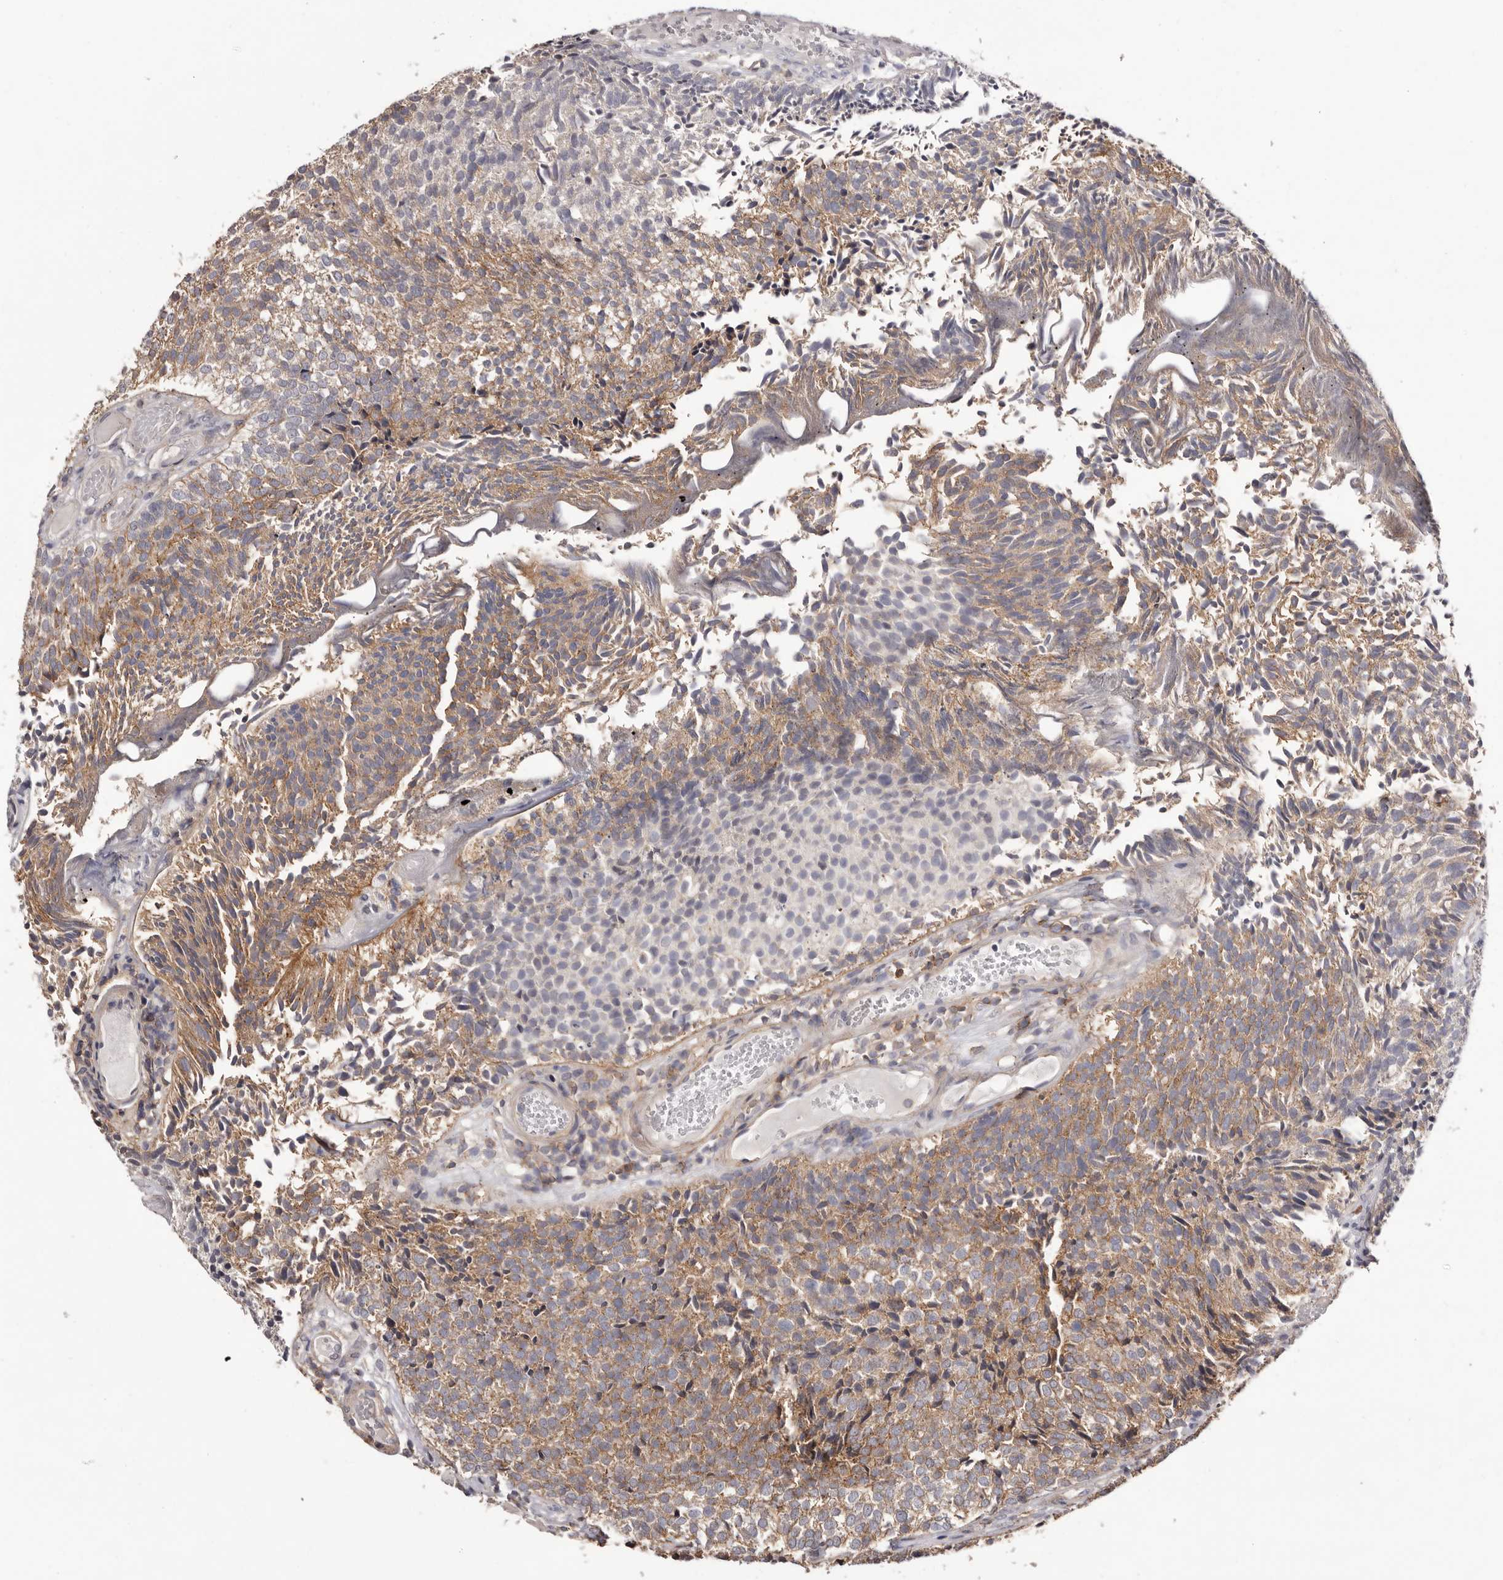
{"staining": {"intensity": "moderate", "quantity": "25%-75%", "location": "cytoplasmic/membranous"}, "tissue": "urothelial cancer", "cell_type": "Tumor cells", "image_type": "cancer", "snomed": [{"axis": "morphology", "description": "Urothelial carcinoma, Low grade"}, {"axis": "topography", "description": "Urinary bladder"}], "caption": "Urothelial carcinoma (low-grade) stained for a protein (brown) exhibits moderate cytoplasmic/membranous positive staining in approximately 25%-75% of tumor cells.", "gene": "MMACHC", "patient": {"sex": "male", "age": 86}}